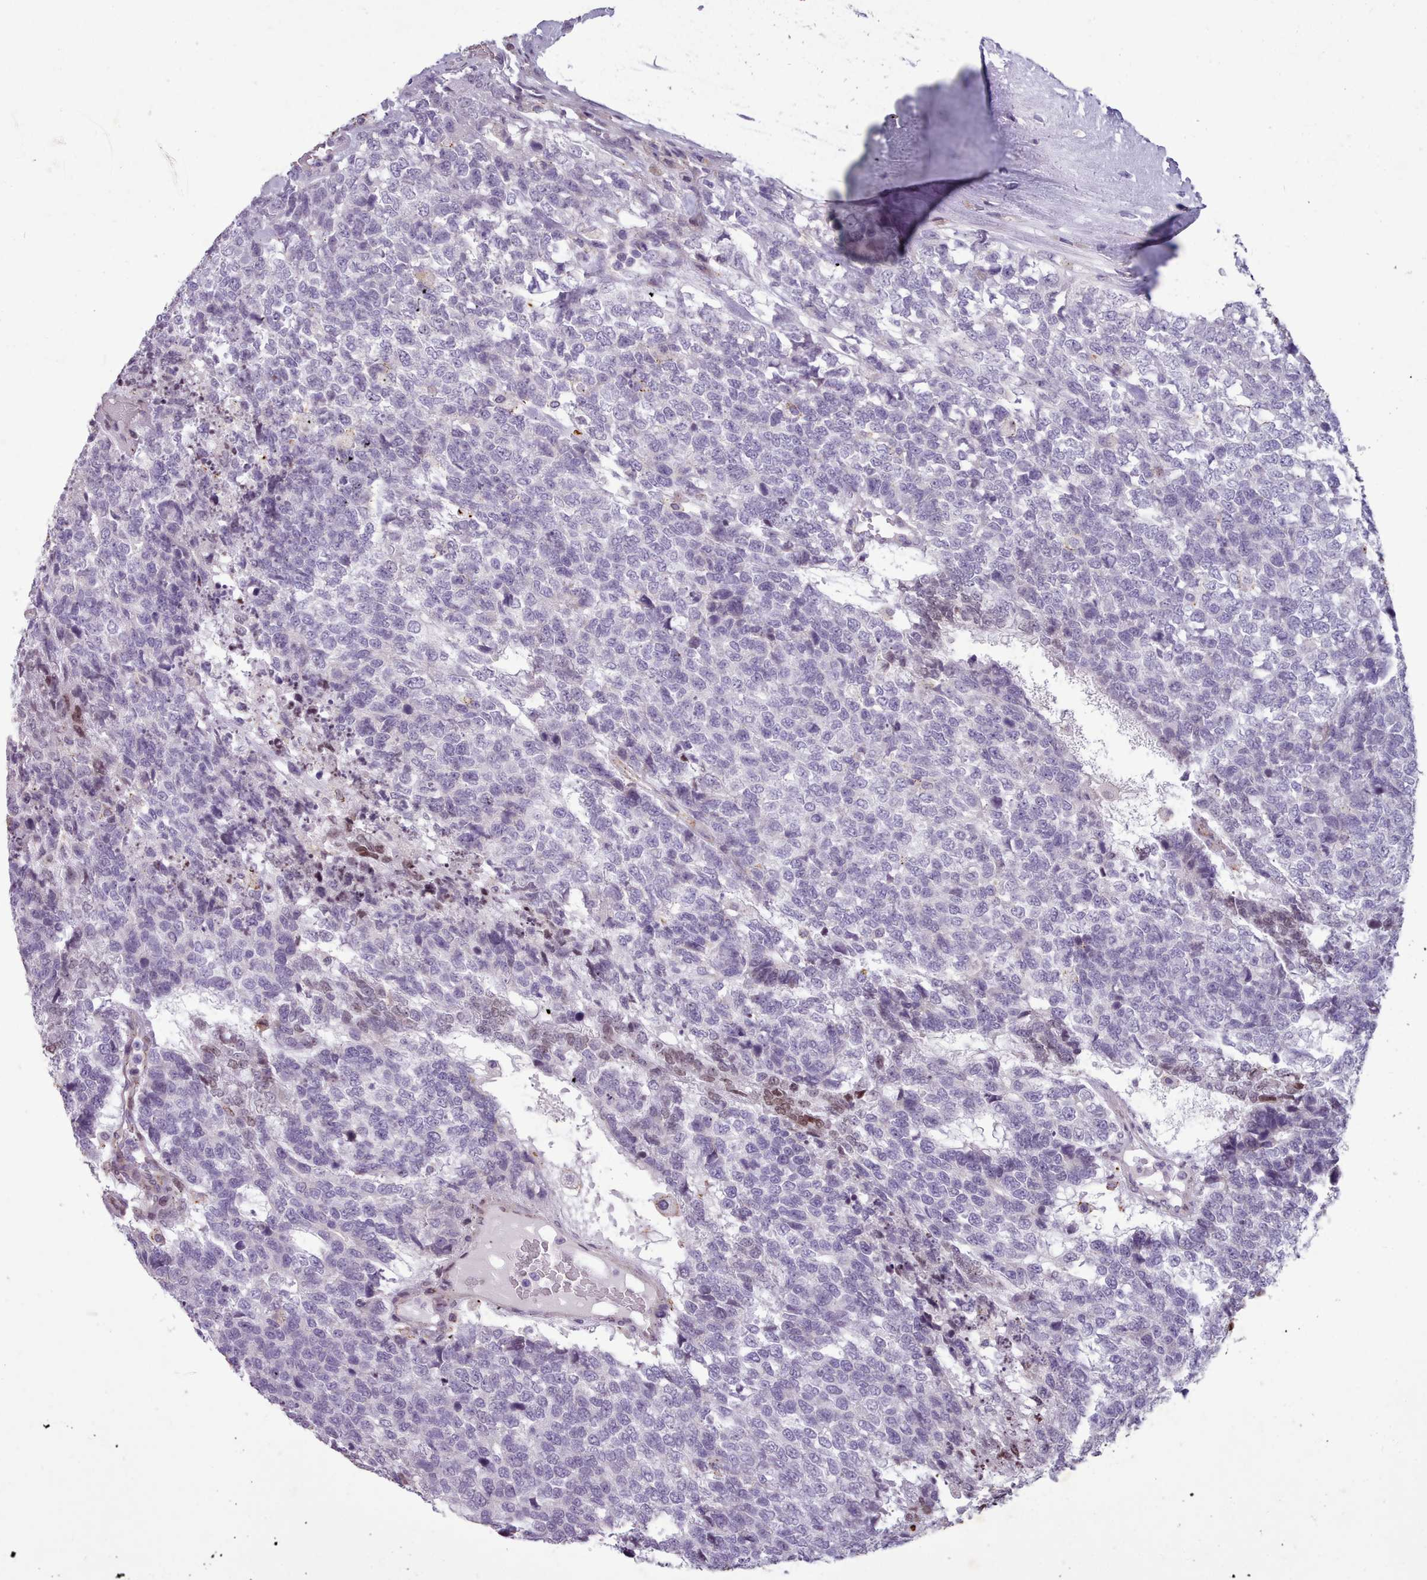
{"staining": {"intensity": "negative", "quantity": "none", "location": "none"}, "tissue": "testis cancer", "cell_type": "Tumor cells", "image_type": "cancer", "snomed": [{"axis": "morphology", "description": "Carcinoma, Embryonal, NOS"}, {"axis": "topography", "description": "Testis"}], "caption": "There is no significant staining in tumor cells of testis embryonal carcinoma.", "gene": "KCNT2", "patient": {"sex": "male", "age": 23}}